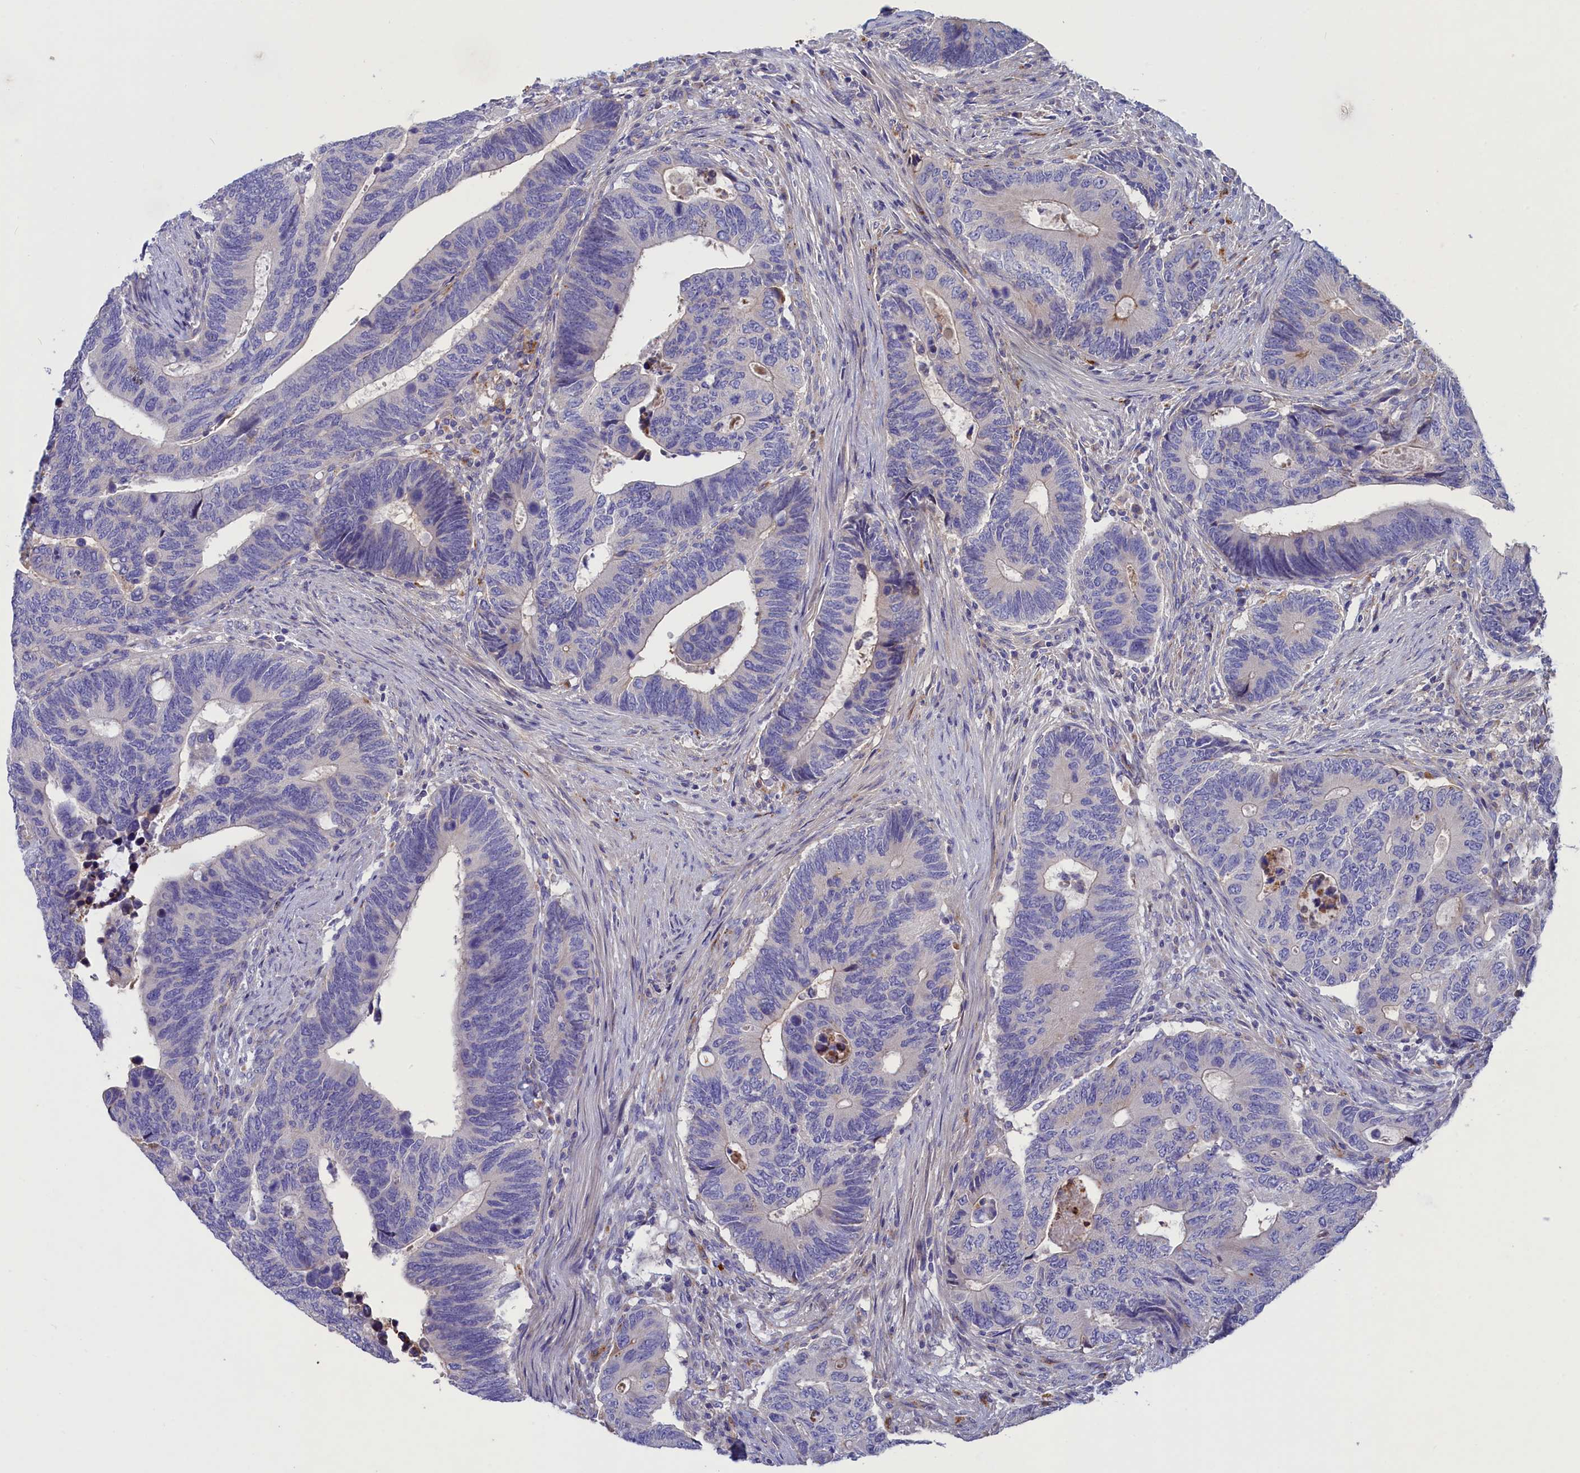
{"staining": {"intensity": "negative", "quantity": "none", "location": "none"}, "tissue": "colorectal cancer", "cell_type": "Tumor cells", "image_type": "cancer", "snomed": [{"axis": "morphology", "description": "Adenocarcinoma, NOS"}, {"axis": "topography", "description": "Colon"}], "caption": "Colorectal adenocarcinoma was stained to show a protein in brown. There is no significant expression in tumor cells.", "gene": "WDR6", "patient": {"sex": "male", "age": 87}}